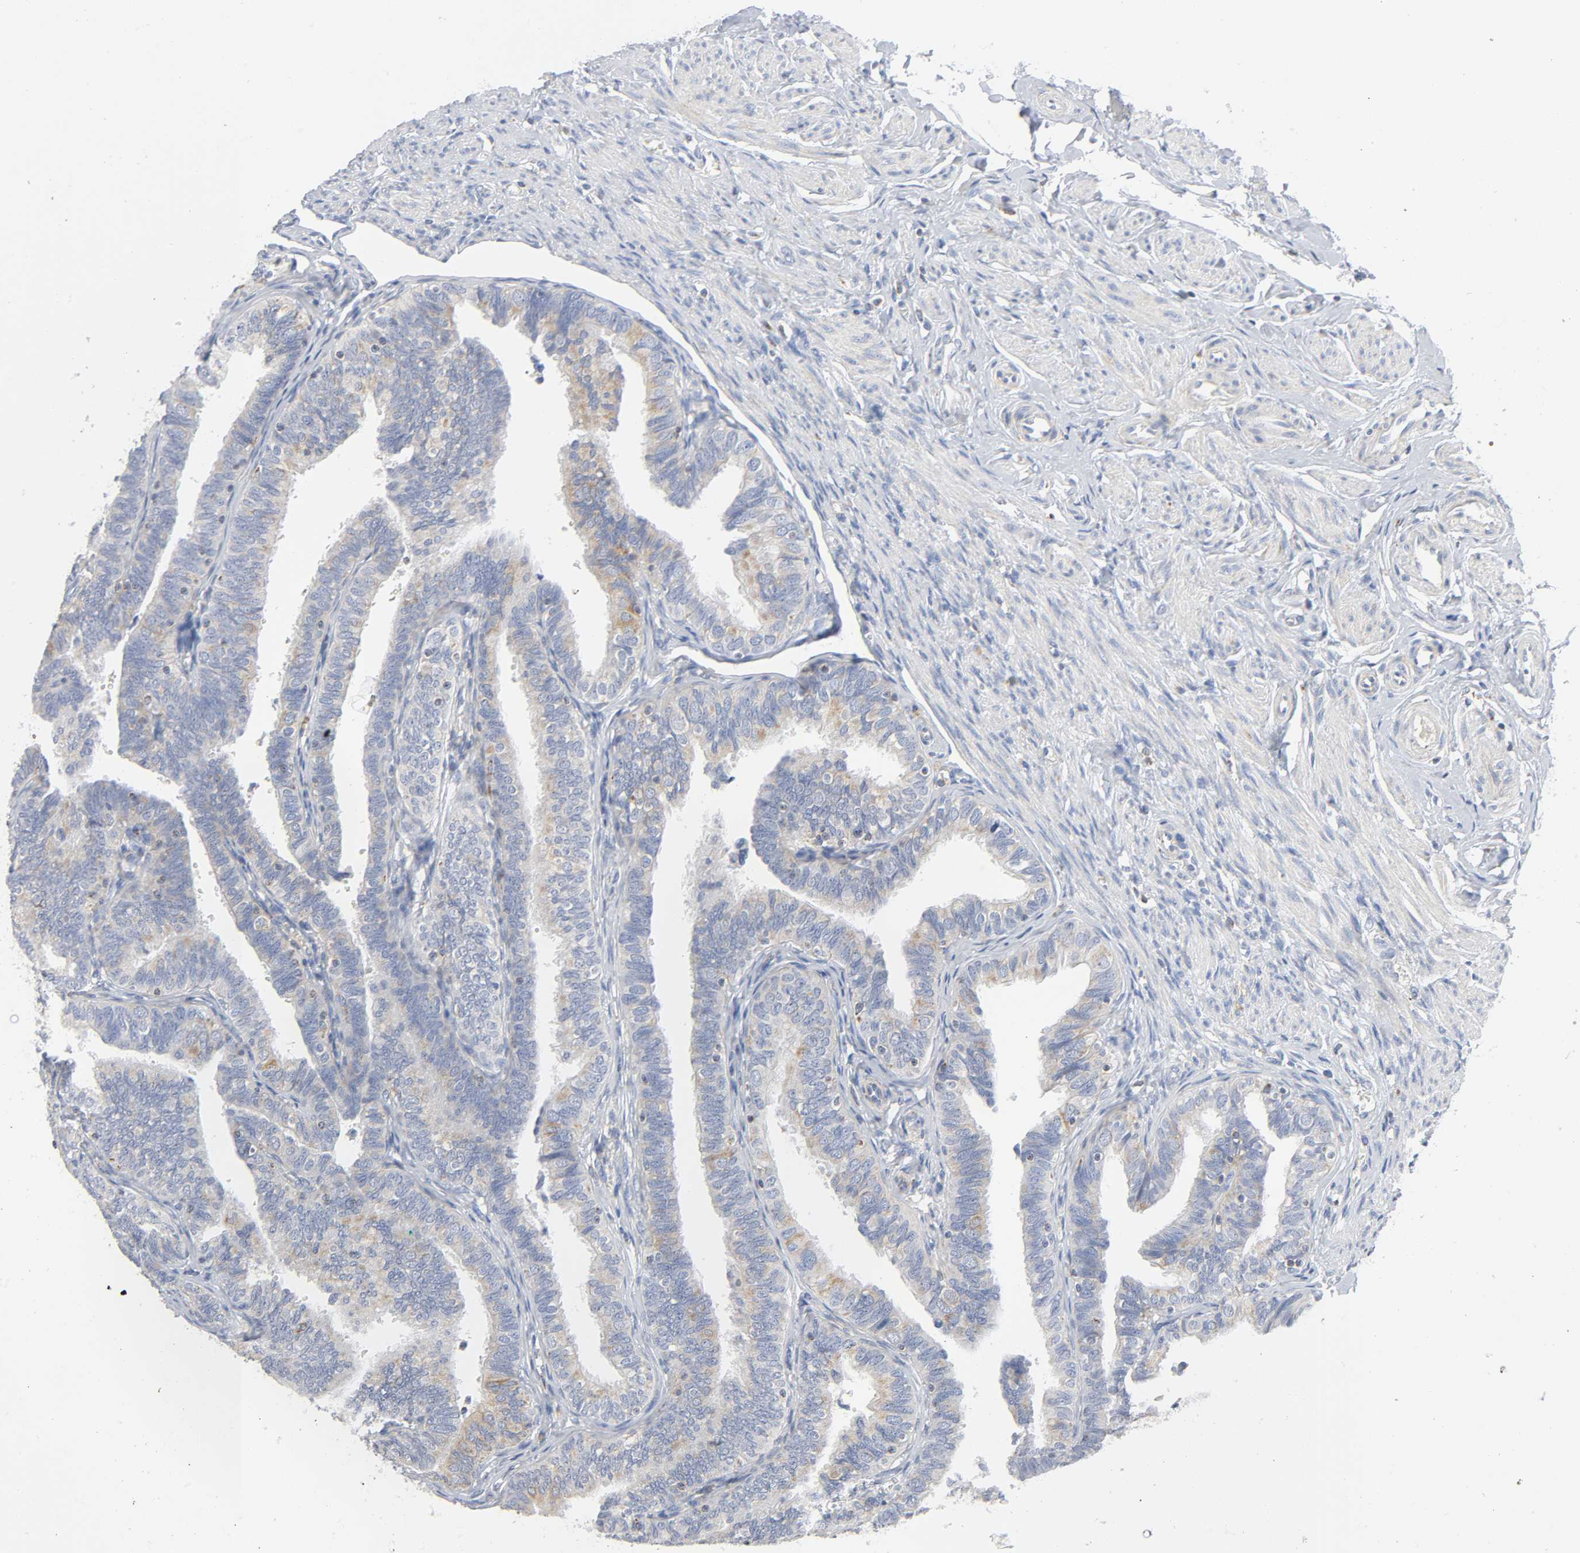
{"staining": {"intensity": "weak", "quantity": "<25%", "location": "cytoplasmic/membranous"}, "tissue": "fallopian tube", "cell_type": "Glandular cells", "image_type": "normal", "snomed": [{"axis": "morphology", "description": "Normal tissue, NOS"}, {"axis": "topography", "description": "Fallopian tube"}], "caption": "This is an IHC photomicrograph of unremarkable fallopian tube. There is no staining in glandular cells.", "gene": "BAK1", "patient": {"sex": "female", "age": 46}}